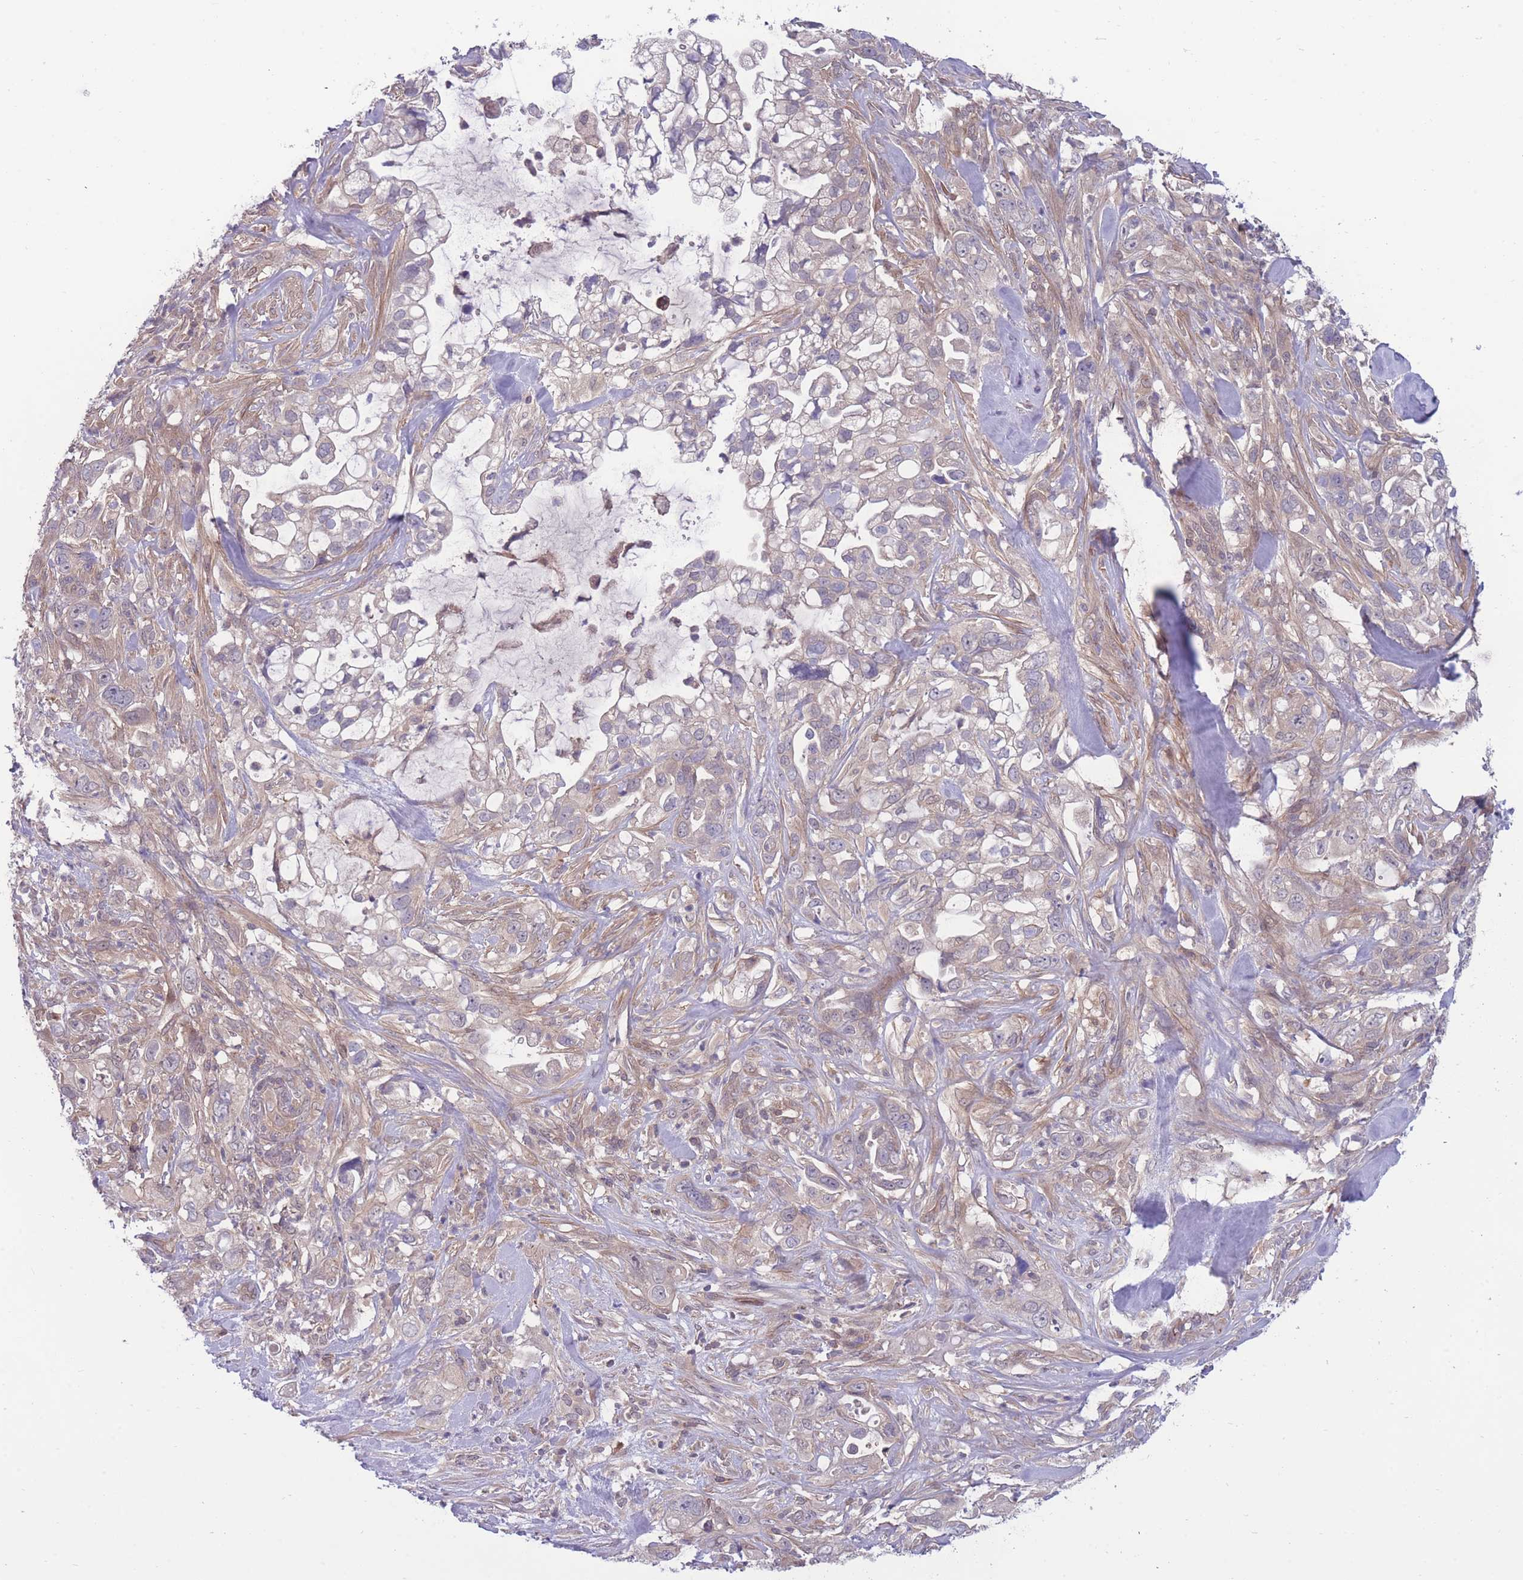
{"staining": {"intensity": "weak", "quantity": "<25%", "location": "cytoplasmic/membranous"}, "tissue": "pancreatic cancer", "cell_type": "Tumor cells", "image_type": "cancer", "snomed": [{"axis": "morphology", "description": "Adenocarcinoma, NOS"}, {"axis": "topography", "description": "Pancreas"}], "caption": "An IHC image of pancreatic cancer is shown. There is no staining in tumor cells of pancreatic cancer.", "gene": "UBE2N", "patient": {"sex": "female", "age": 61}}